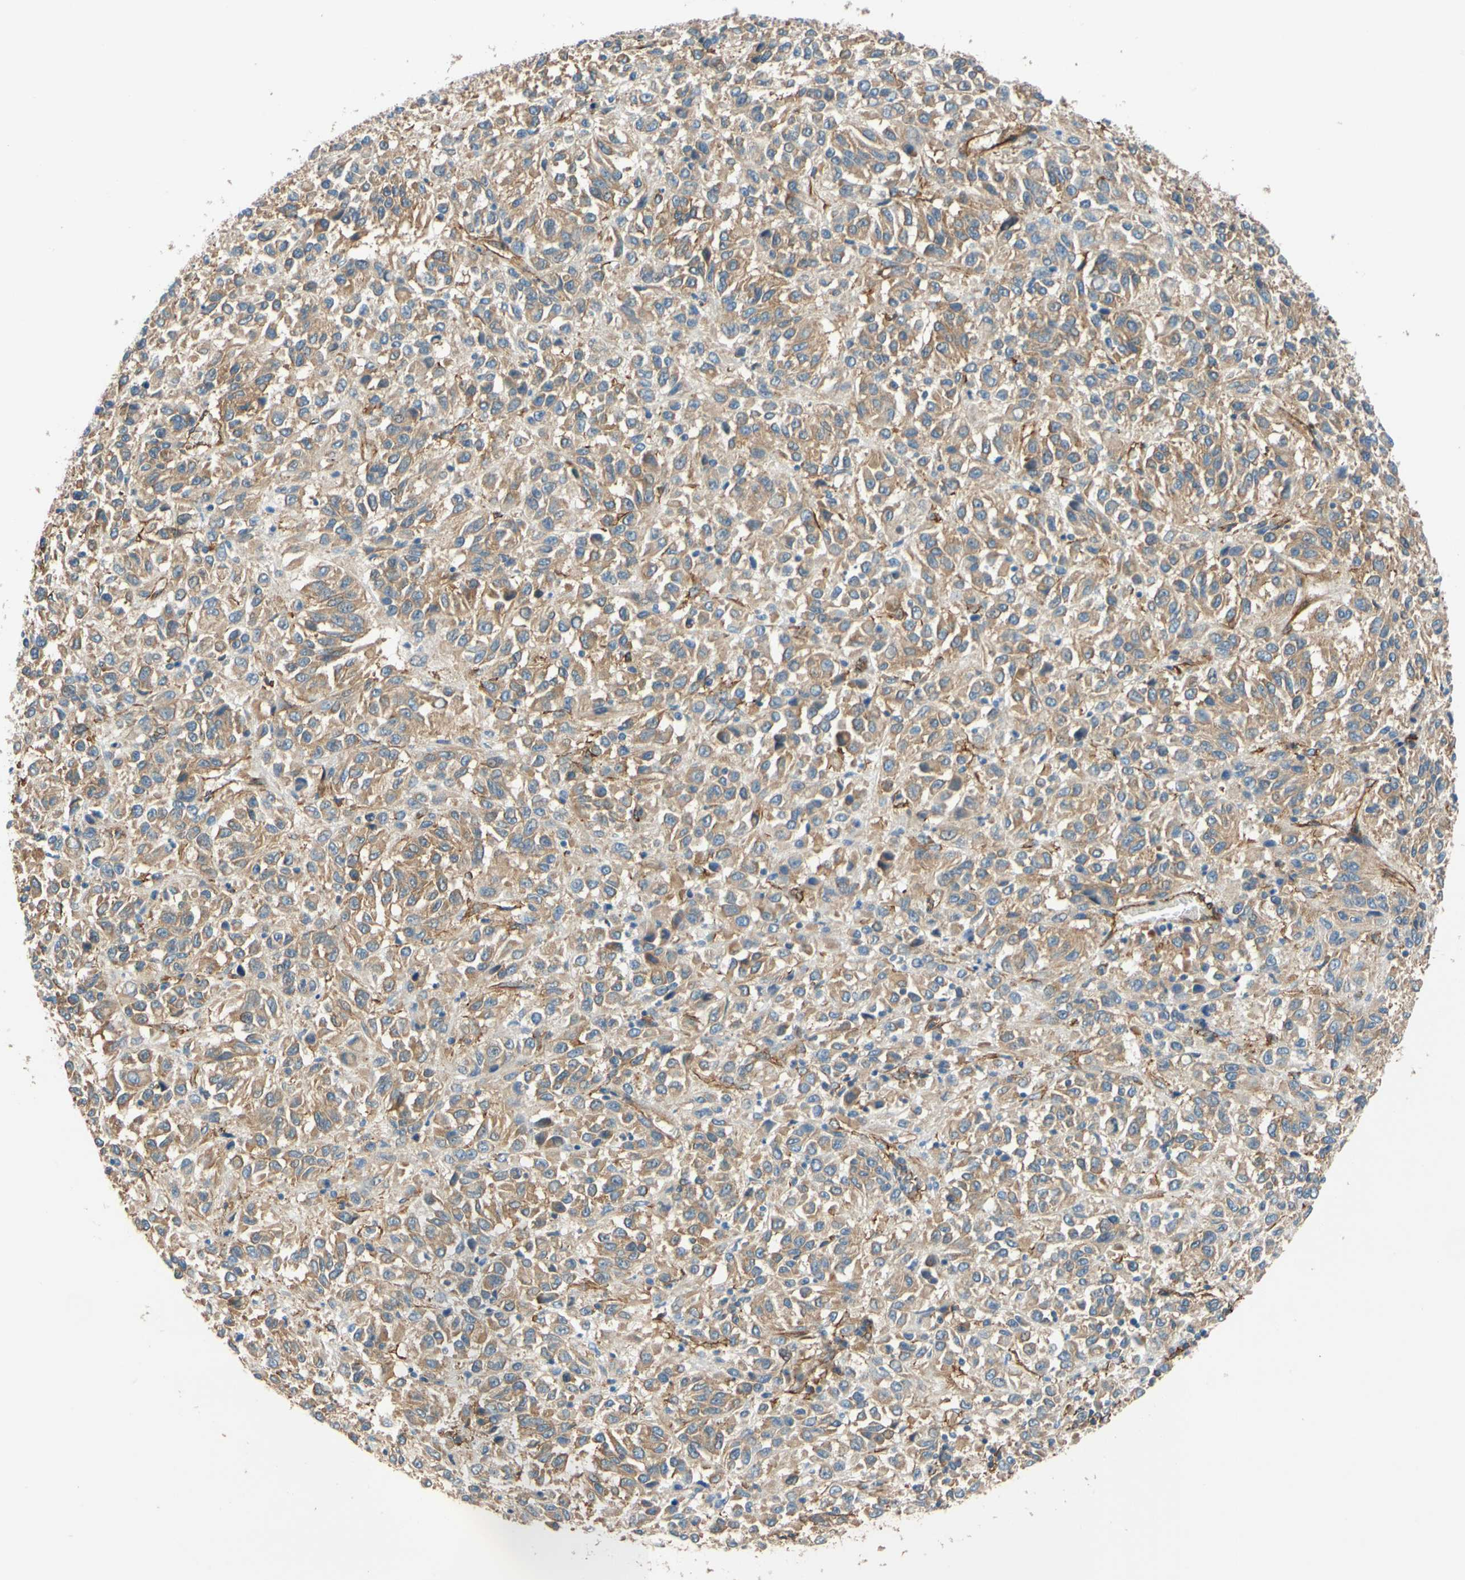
{"staining": {"intensity": "weak", "quantity": ">75%", "location": "cytoplasmic/membranous"}, "tissue": "melanoma", "cell_type": "Tumor cells", "image_type": "cancer", "snomed": [{"axis": "morphology", "description": "Malignant melanoma, Metastatic site"}, {"axis": "topography", "description": "Lung"}], "caption": "Immunohistochemical staining of human malignant melanoma (metastatic site) displays low levels of weak cytoplasmic/membranous positivity in about >75% of tumor cells. (brown staining indicates protein expression, while blue staining denotes nuclei).", "gene": "SPTAN1", "patient": {"sex": "male", "age": 64}}